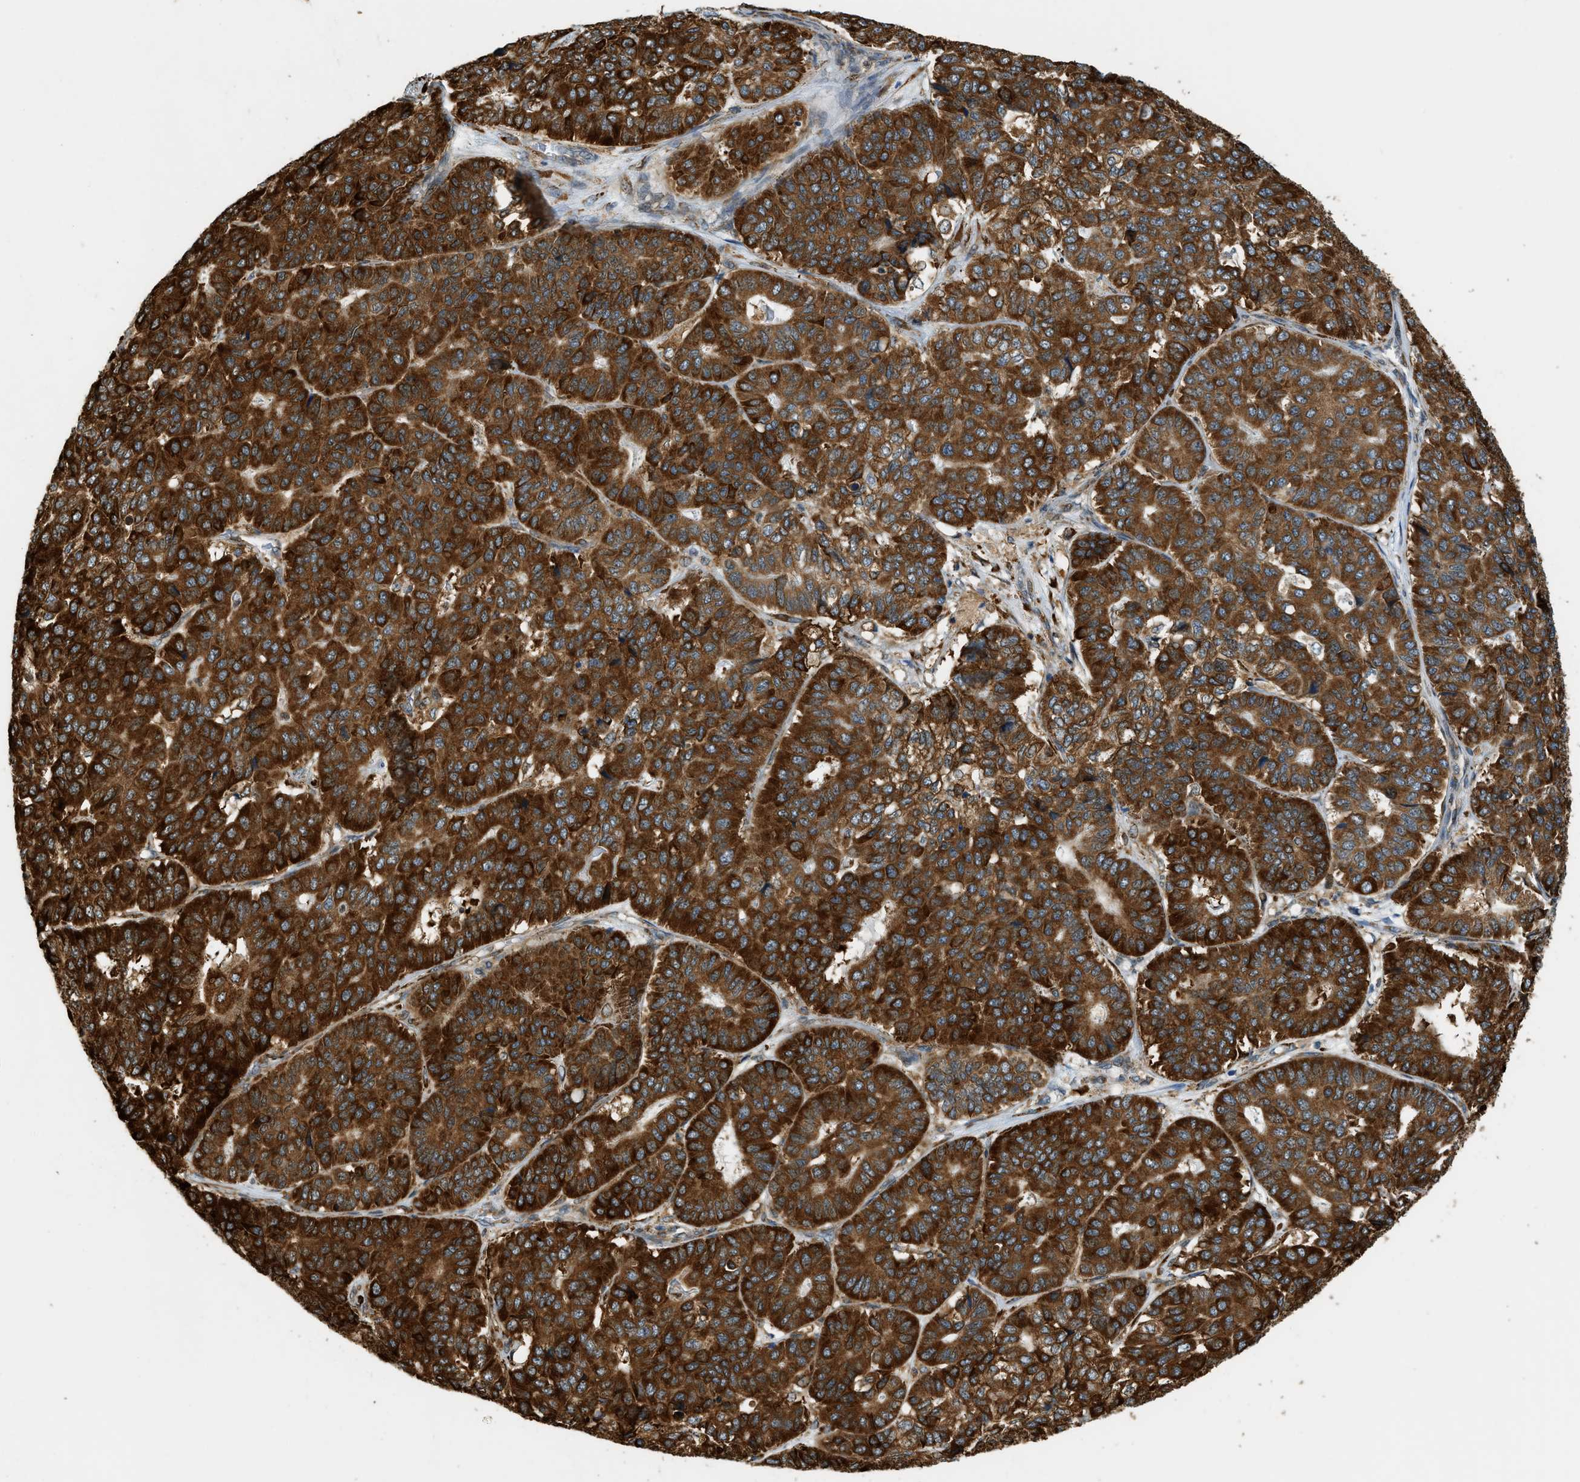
{"staining": {"intensity": "strong", "quantity": ">75%", "location": "cytoplasmic/membranous"}, "tissue": "pancreatic cancer", "cell_type": "Tumor cells", "image_type": "cancer", "snomed": [{"axis": "morphology", "description": "Adenocarcinoma, NOS"}, {"axis": "topography", "description": "Pancreas"}], "caption": "Pancreatic cancer was stained to show a protein in brown. There is high levels of strong cytoplasmic/membranous positivity in approximately >75% of tumor cells. (IHC, brightfield microscopy, high magnification).", "gene": "SEMA4D", "patient": {"sex": "male", "age": 50}}